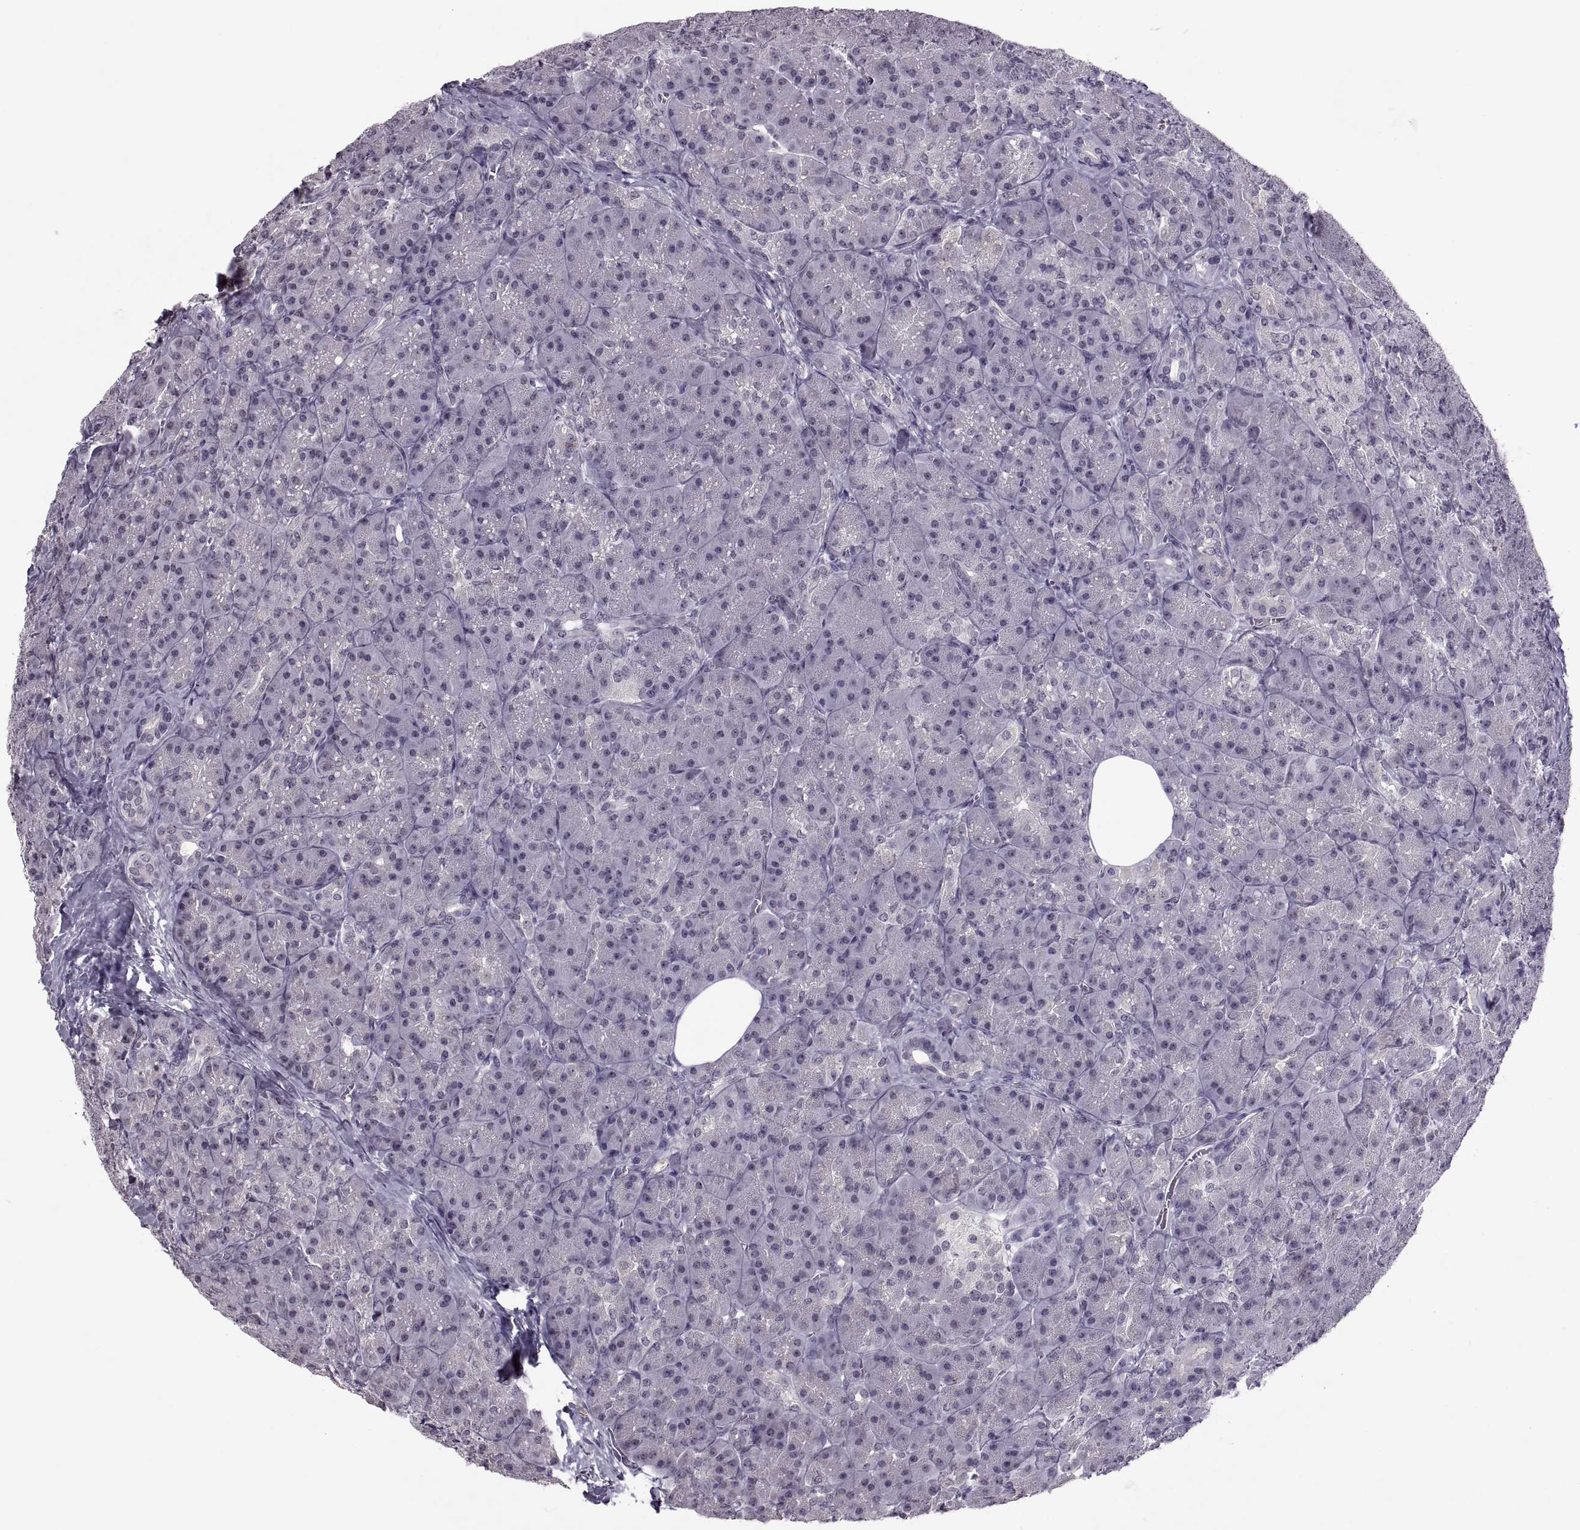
{"staining": {"intensity": "negative", "quantity": "none", "location": "none"}, "tissue": "pancreas", "cell_type": "Exocrine glandular cells", "image_type": "normal", "snomed": [{"axis": "morphology", "description": "Normal tissue, NOS"}, {"axis": "topography", "description": "Pancreas"}], "caption": "Exocrine glandular cells show no significant protein expression in unremarkable pancreas. (Brightfield microscopy of DAB IHC at high magnification).", "gene": "OTP", "patient": {"sex": "male", "age": 57}}